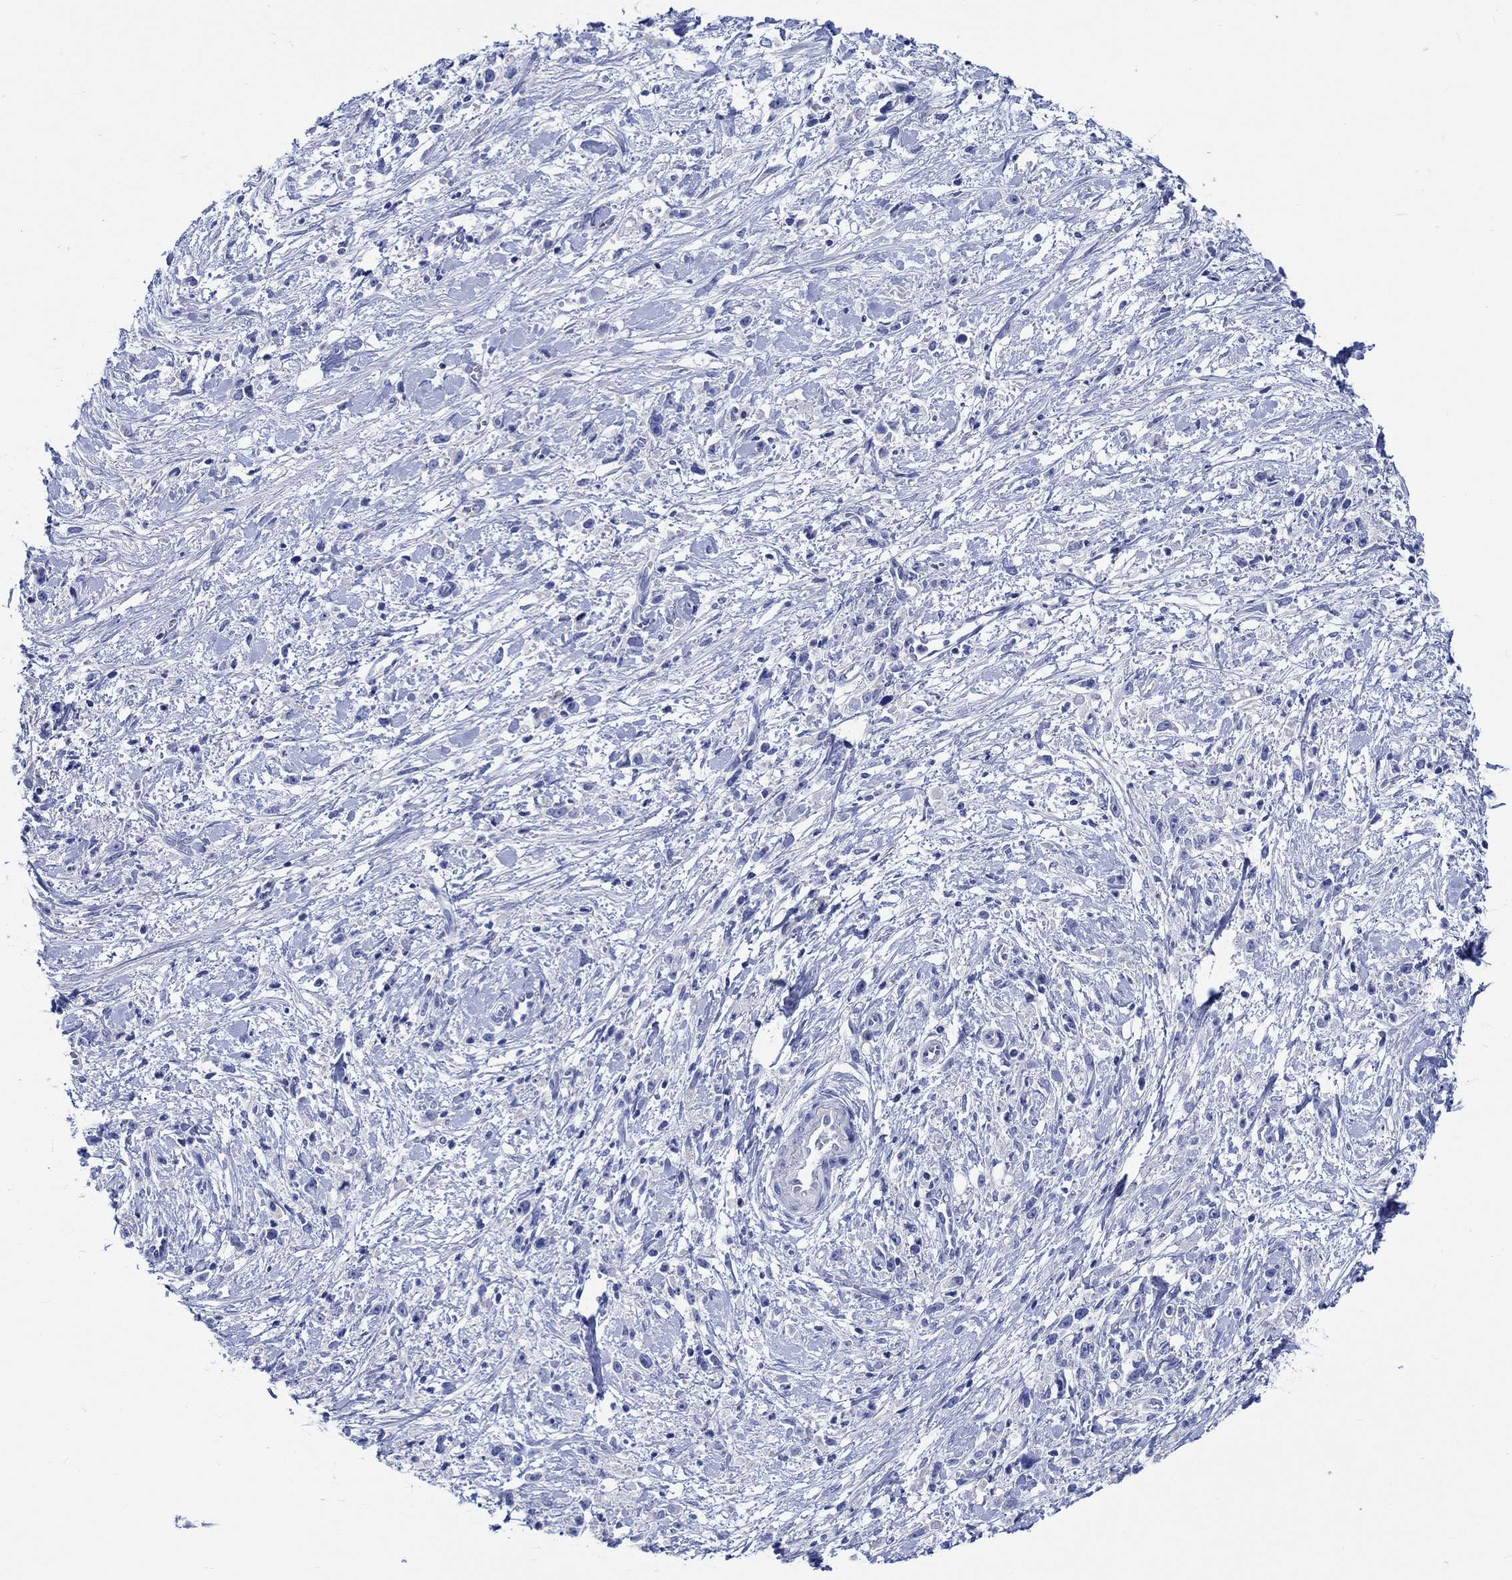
{"staining": {"intensity": "negative", "quantity": "none", "location": "none"}, "tissue": "stomach cancer", "cell_type": "Tumor cells", "image_type": "cancer", "snomed": [{"axis": "morphology", "description": "Adenocarcinoma, NOS"}, {"axis": "topography", "description": "Stomach"}], "caption": "This is an immunohistochemistry (IHC) micrograph of stomach cancer (adenocarcinoma). There is no positivity in tumor cells.", "gene": "PTPRN2", "patient": {"sex": "female", "age": 59}}